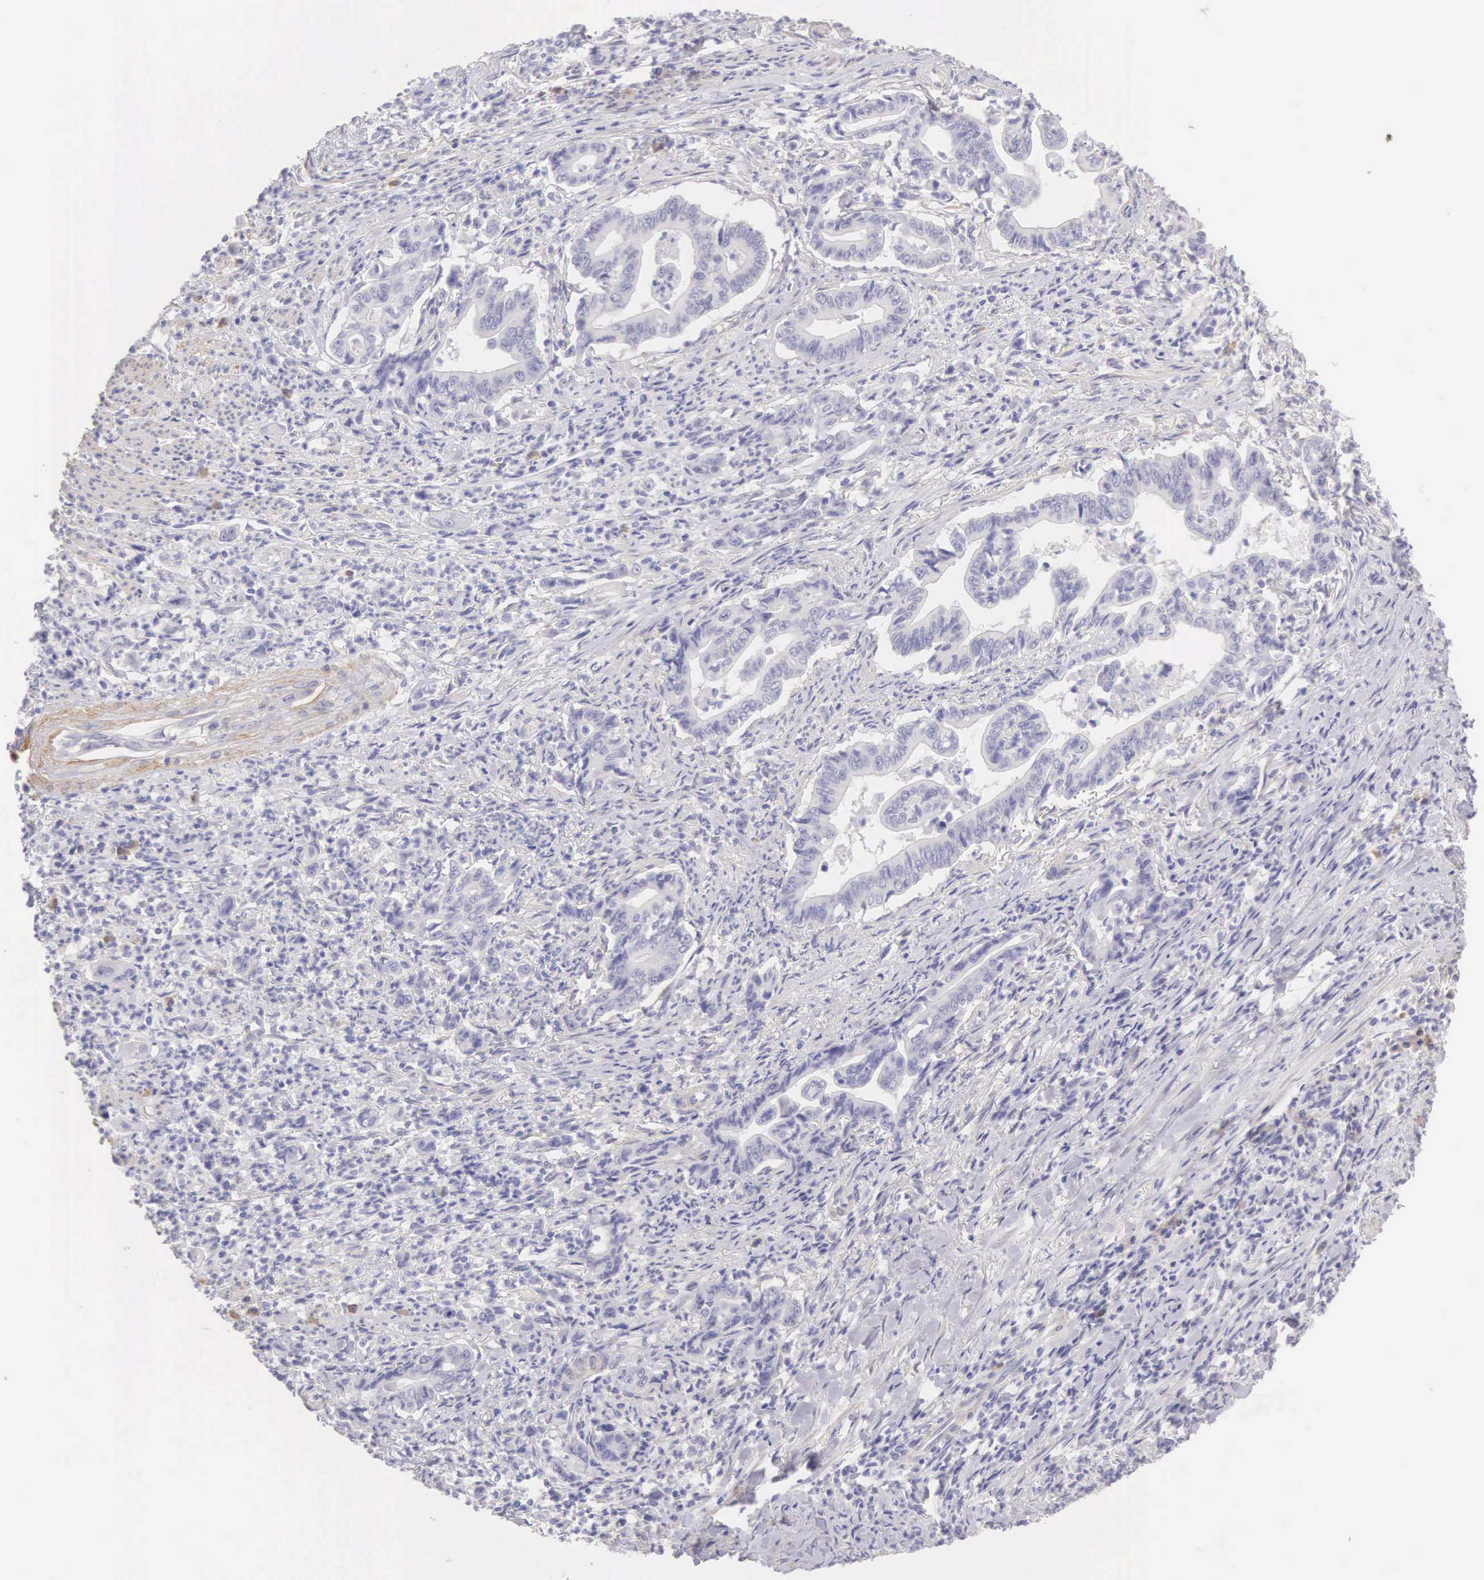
{"staining": {"intensity": "negative", "quantity": "none", "location": "none"}, "tissue": "stomach cancer", "cell_type": "Tumor cells", "image_type": "cancer", "snomed": [{"axis": "morphology", "description": "Adenocarcinoma, NOS"}, {"axis": "topography", "description": "Stomach"}], "caption": "A micrograph of stomach adenocarcinoma stained for a protein demonstrates no brown staining in tumor cells.", "gene": "ARFGAP3", "patient": {"sex": "female", "age": 76}}